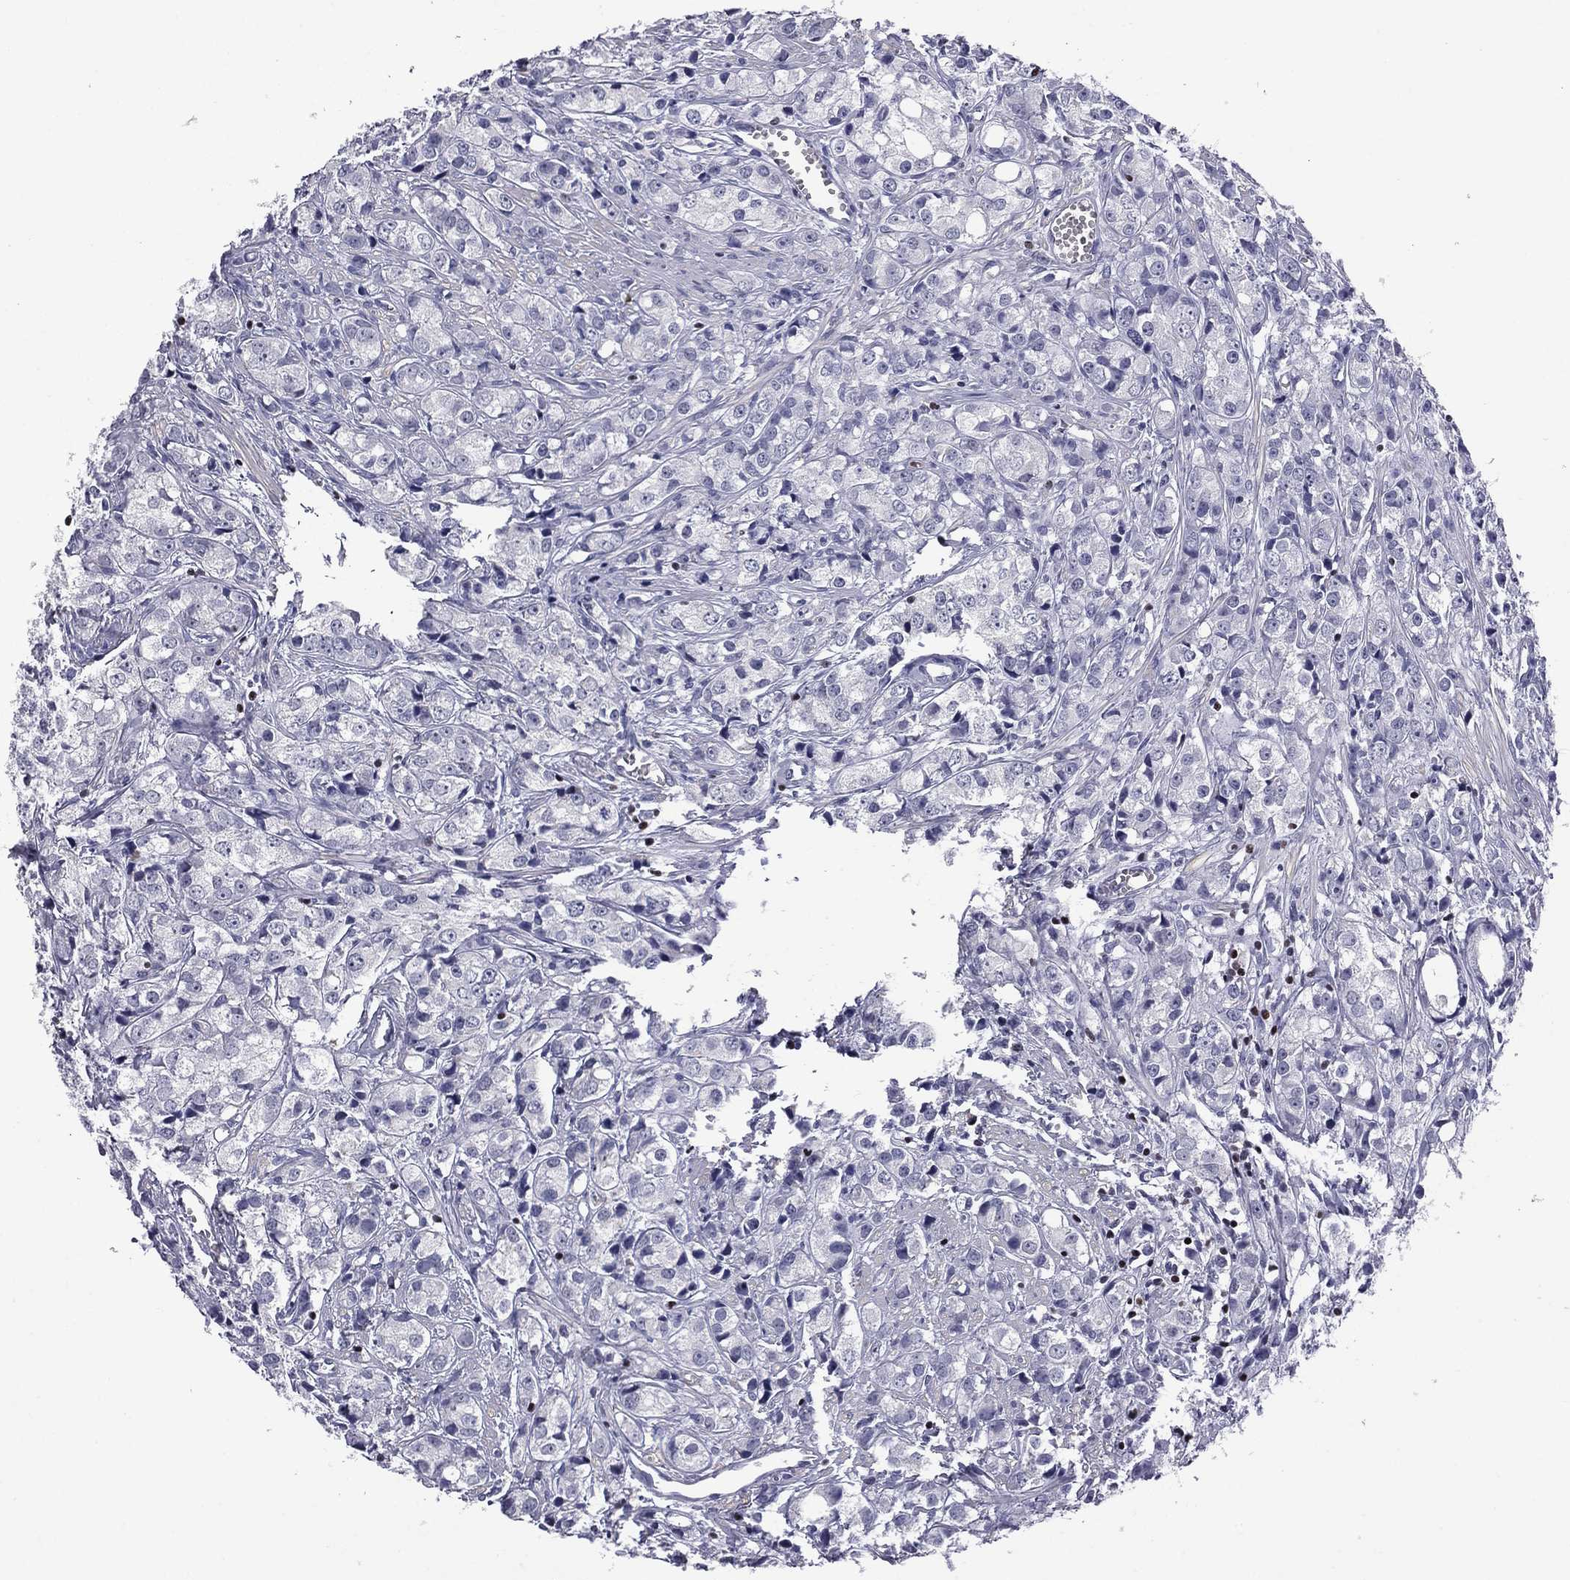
{"staining": {"intensity": "negative", "quantity": "none", "location": "none"}, "tissue": "prostate cancer", "cell_type": "Tumor cells", "image_type": "cancer", "snomed": [{"axis": "morphology", "description": "Adenocarcinoma, Medium grade"}, {"axis": "topography", "description": "Prostate"}], "caption": "Immunohistochemical staining of prostate cancer (medium-grade adenocarcinoma) exhibits no significant expression in tumor cells.", "gene": "IKZF3", "patient": {"sex": "male", "age": 74}}